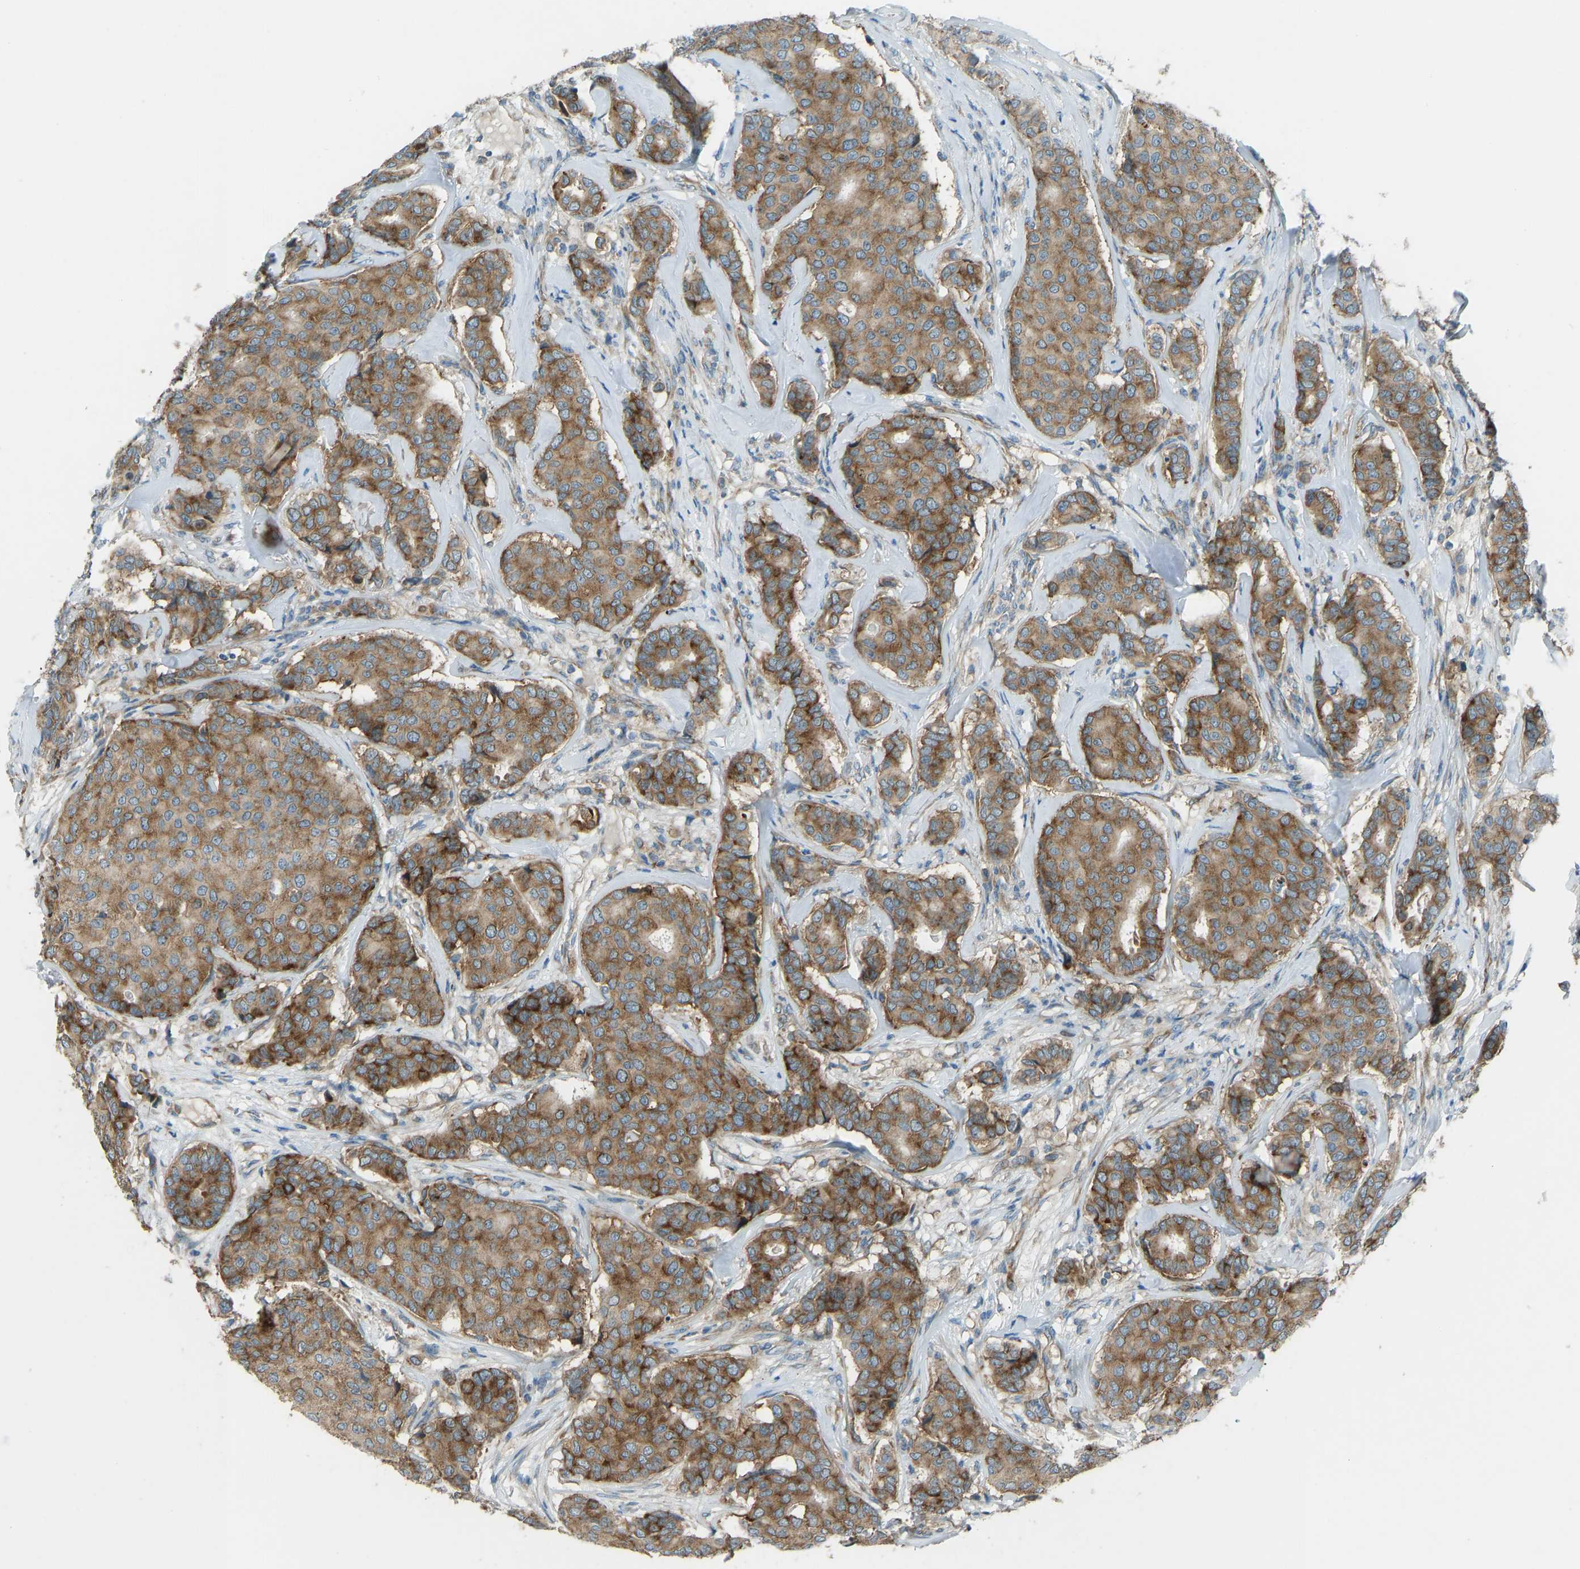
{"staining": {"intensity": "moderate", "quantity": ">75%", "location": "cytoplasmic/membranous"}, "tissue": "breast cancer", "cell_type": "Tumor cells", "image_type": "cancer", "snomed": [{"axis": "morphology", "description": "Duct carcinoma"}, {"axis": "topography", "description": "Breast"}], "caption": "IHC photomicrograph of breast cancer stained for a protein (brown), which demonstrates medium levels of moderate cytoplasmic/membranous positivity in about >75% of tumor cells.", "gene": "STAU2", "patient": {"sex": "female", "age": 75}}